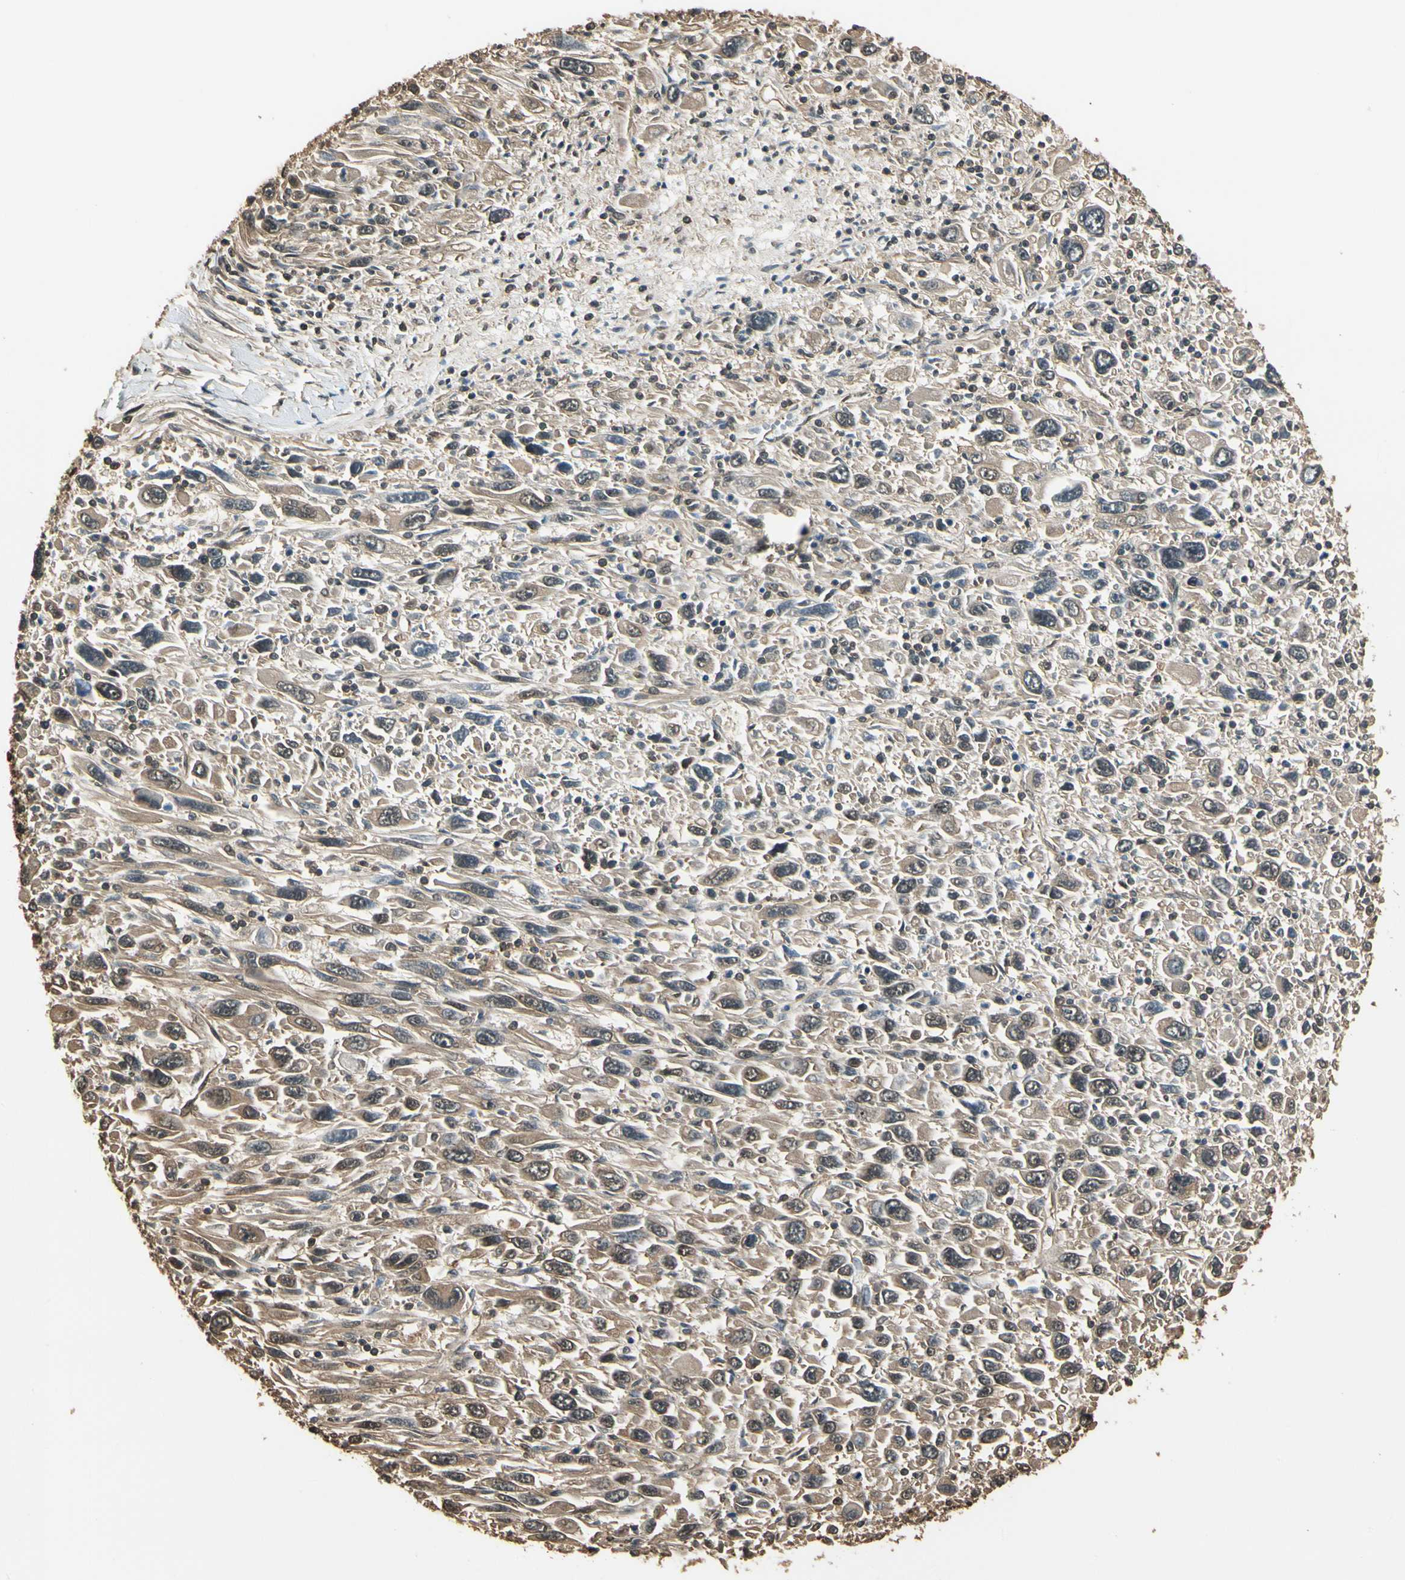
{"staining": {"intensity": "weak", "quantity": ">75%", "location": "cytoplasmic/membranous"}, "tissue": "melanoma", "cell_type": "Tumor cells", "image_type": "cancer", "snomed": [{"axis": "morphology", "description": "Malignant melanoma, Metastatic site"}, {"axis": "topography", "description": "Skin"}], "caption": "IHC of human melanoma displays low levels of weak cytoplasmic/membranous staining in about >75% of tumor cells.", "gene": "YWHAE", "patient": {"sex": "female", "age": 56}}